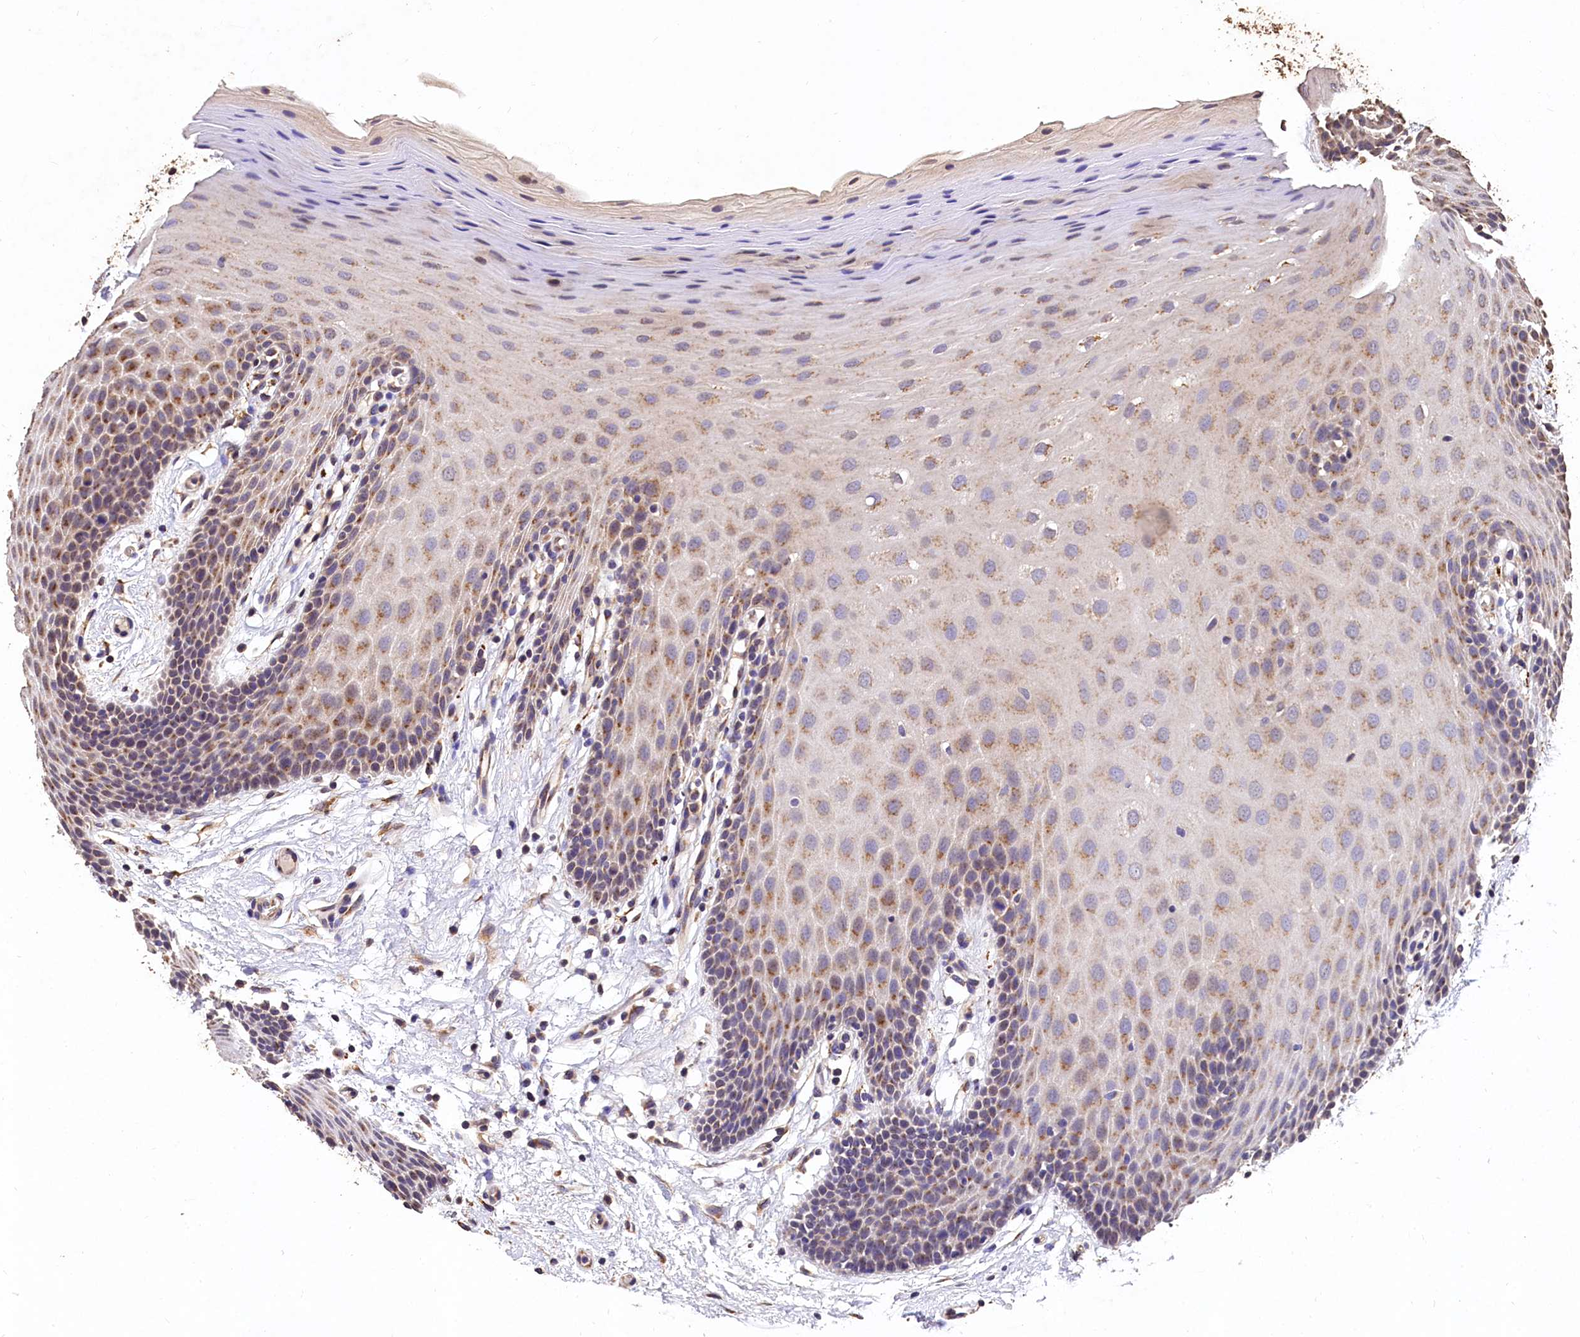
{"staining": {"intensity": "moderate", "quantity": "25%-75%", "location": "cytoplasmic/membranous"}, "tissue": "oral mucosa", "cell_type": "Squamous epithelial cells", "image_type": "normal", "snomed": [{"axis": "morphology", "description": "Normal tissue, NOS"}, {"axis": "topography", "description": "Oral tissue"}, {"axis": "topography", "description": "Tounge, NOS"}], "caption": "Moderate cytoplasmic/membranous protein expression is present in about 25%-75% of squamous epithelial cells in oral mucosa. Immunohistochemistry (ihc) stains the protein of interest in brown and the nuclei are stained blue.", "gene": "LSM4", "patient": {"sex": "male", "age": 47}}